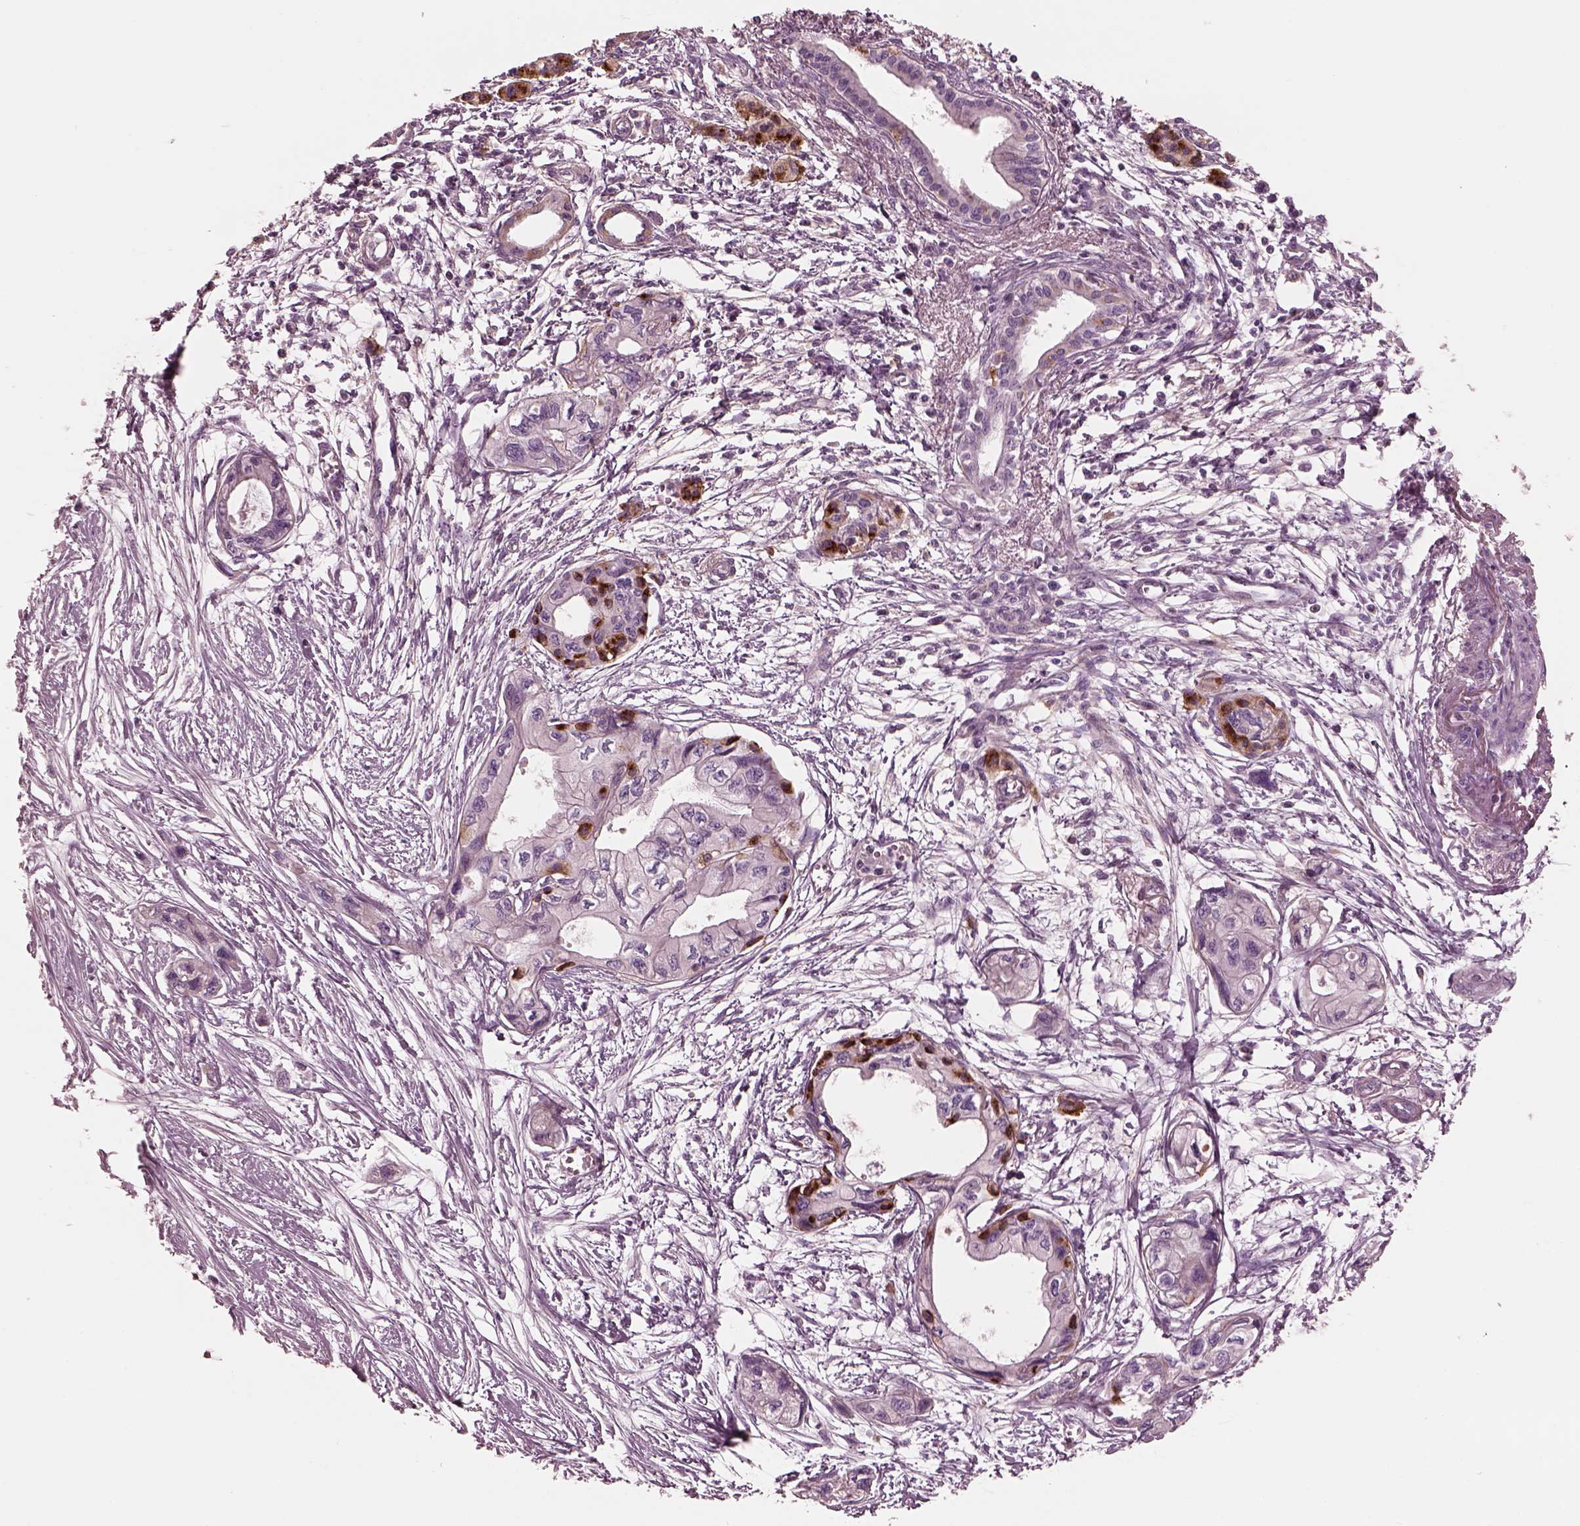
{"staining": {"intensity": "strong", "quantity": "<25%", "location": "cytoplasmic/membranous"}, "tissue": "pancreatic cancer", "cell_type": "Tumor cells", "image_type": "cancer", "snomed": [{"axis": "morphology", "description": "Adenocarcinoma, NOS"}, {"axis": "topography", "description": "Pancreas"}], "caption": "A high-resolution histopathology image shows IHC staining of pancreatic cancer (adenocarcinoma), which reveals strong cytoplasmic/membranous positivity in approximately <25% of tumor cells.", "gene": "ELAPOR1", "patient": {"sex": "female", "age": 76}}